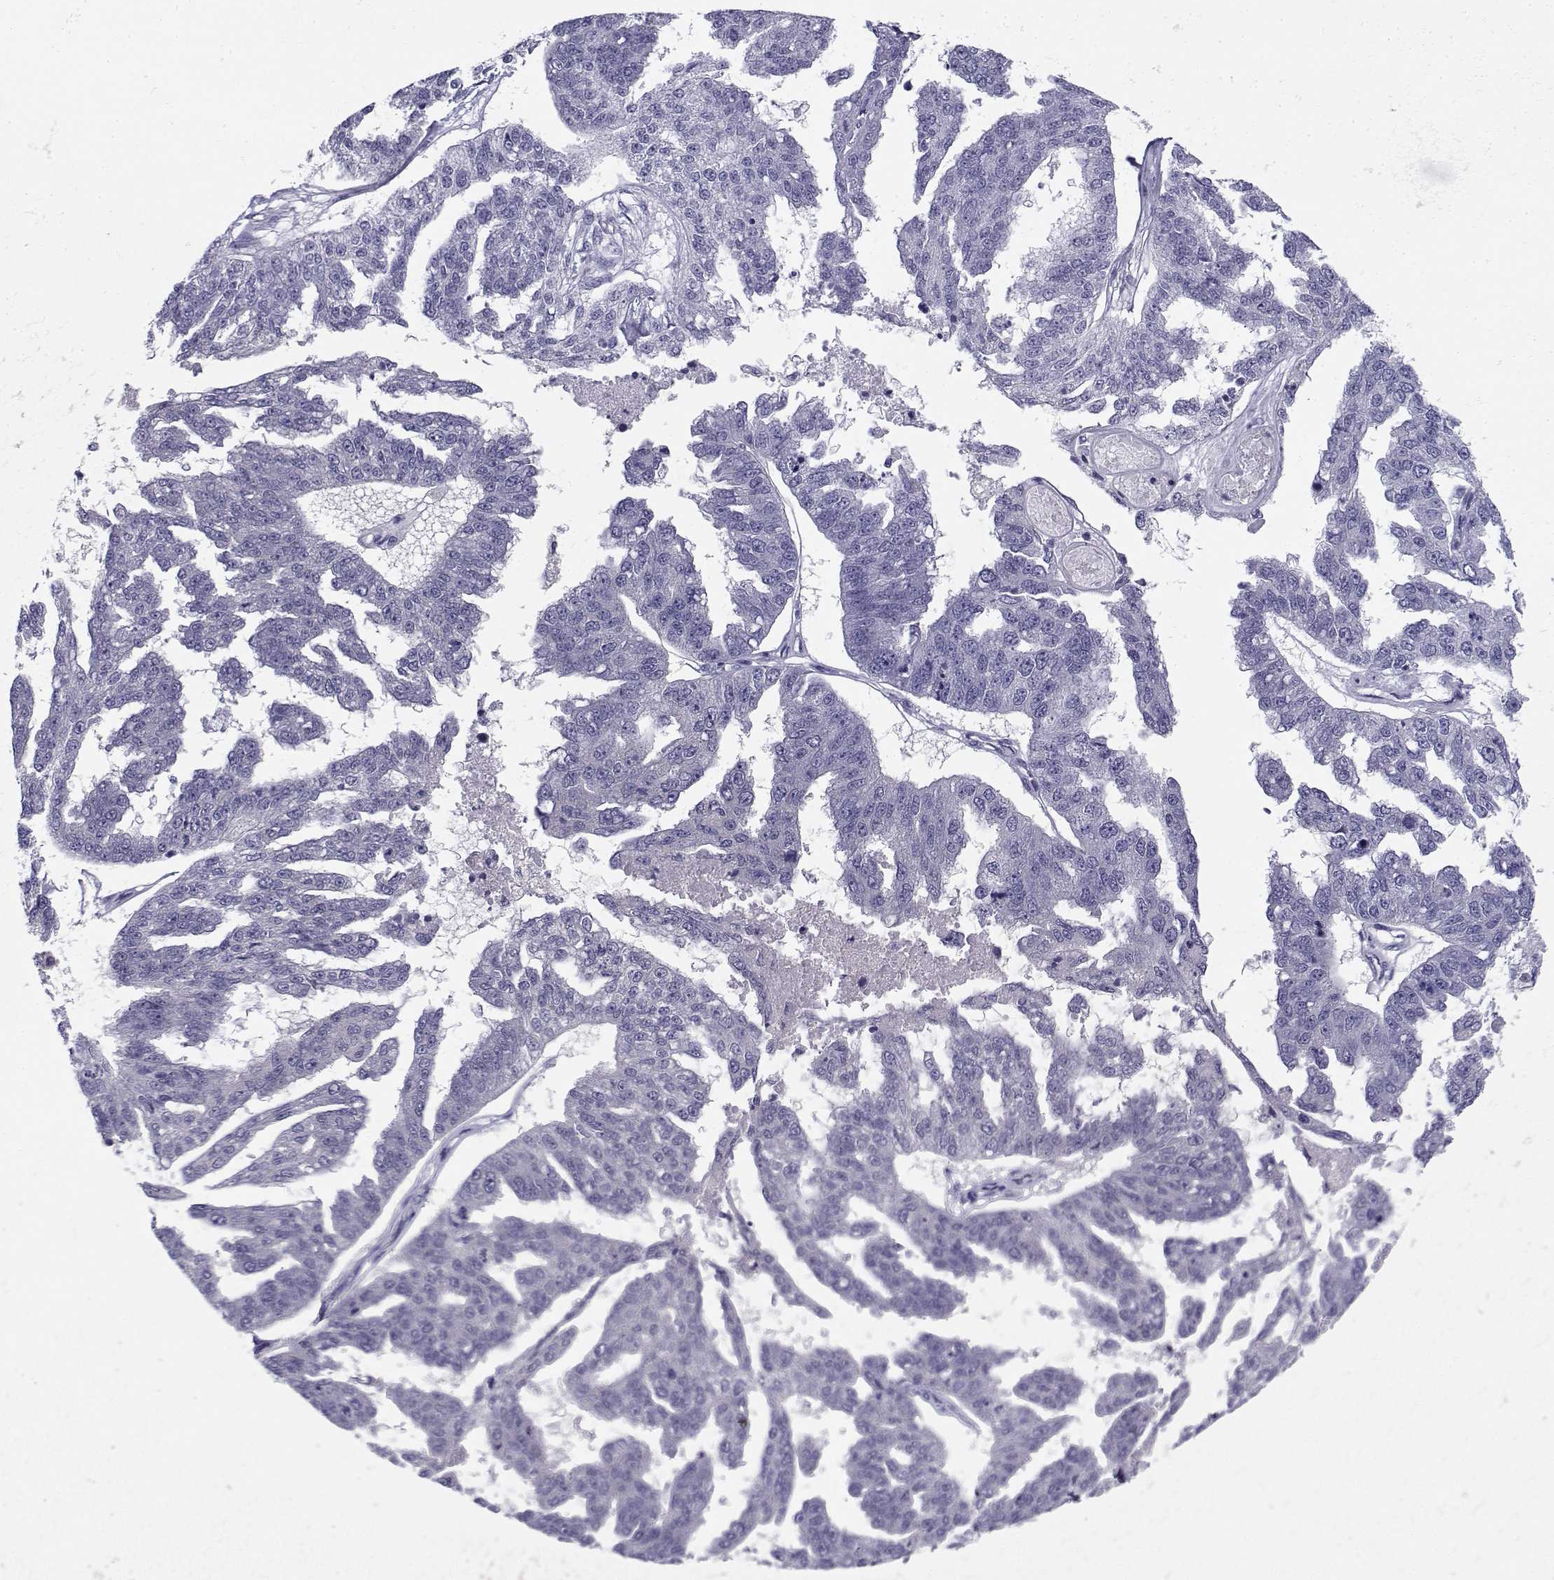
{"staining": {"intensity": "negative", "quantity": "none", "location": "none"}, "tissue": "ovarian cancer", "cell_type": "Tumor cells", "image_type": "cancer", "snomed": [{"axis": "morphology", "description": "Cystadenocarcinoma, serous, NOS"}, {"axis": "topography", "description": "Ovary"}], "caption": "Micrograph shows no significant protein staining in tumor cells of ovarian cancer.", "gene": "CREB3L3", "patient": {"sex": "female", "age": 58}}